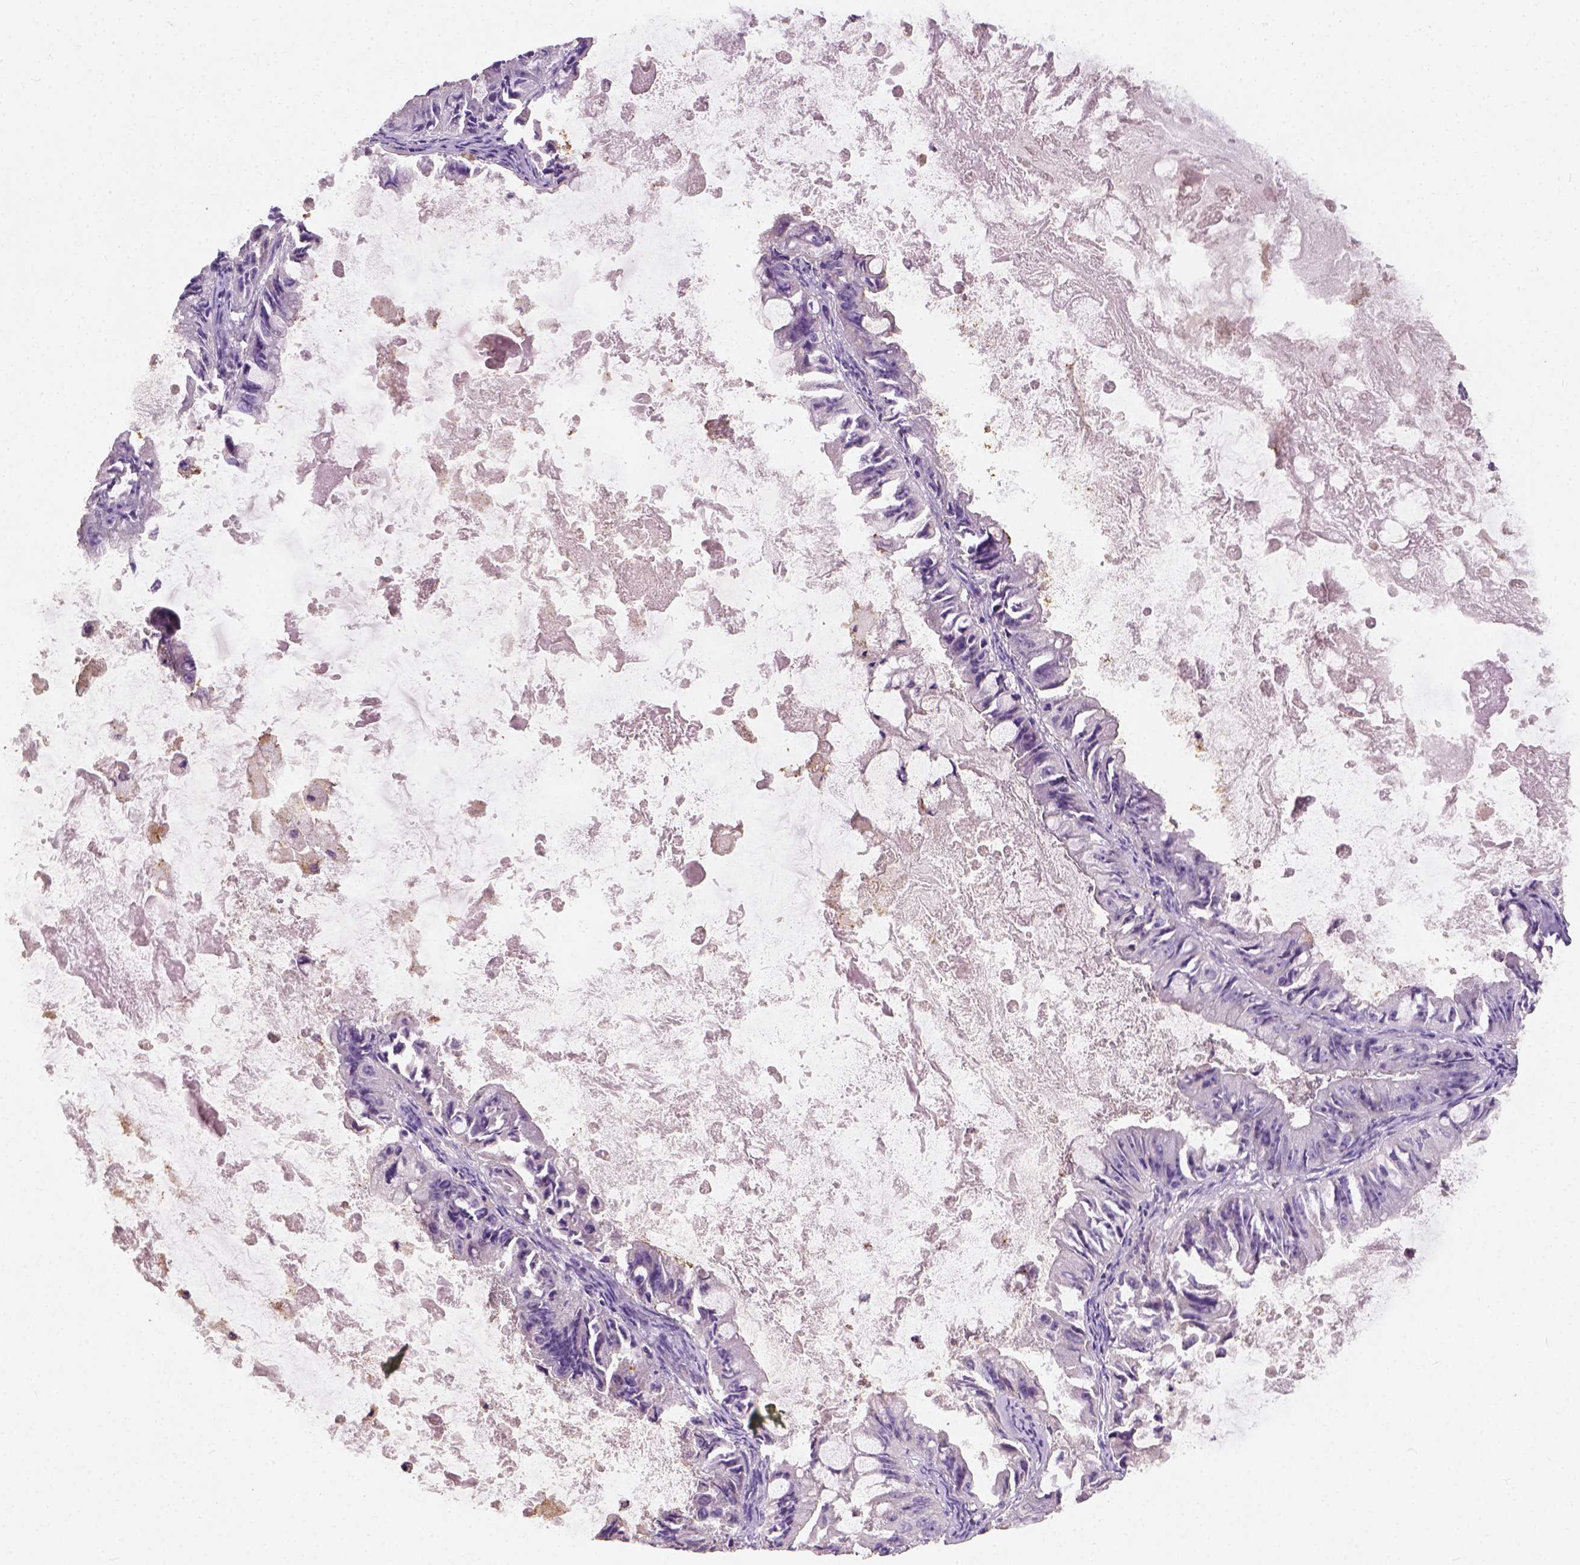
{"staining": {"intensity": "negative", "quantity": "none", "location": "none"}, "tissue": "ovarian cancer", "cell_type": "Tumor cells", "image_type": "cancer", "snomed": [{"axis": "morphology", "description": "Cystadenocarcinoma, mucinous, NOS"}, {"axis": "topography", "description": "Ovary"}], "caption": "The image reveals no significant staining in tumor cells of ovarian mucinous cystadenocarcinoma. (Stains: DAB (3,3'-diaminobenzidine) IHC with hematoxylin counter stain, Microscopy: brightfield microscopy at high magnification).", "gene": "DHCR24", "patient": {"sex": "female", "age": 61}}